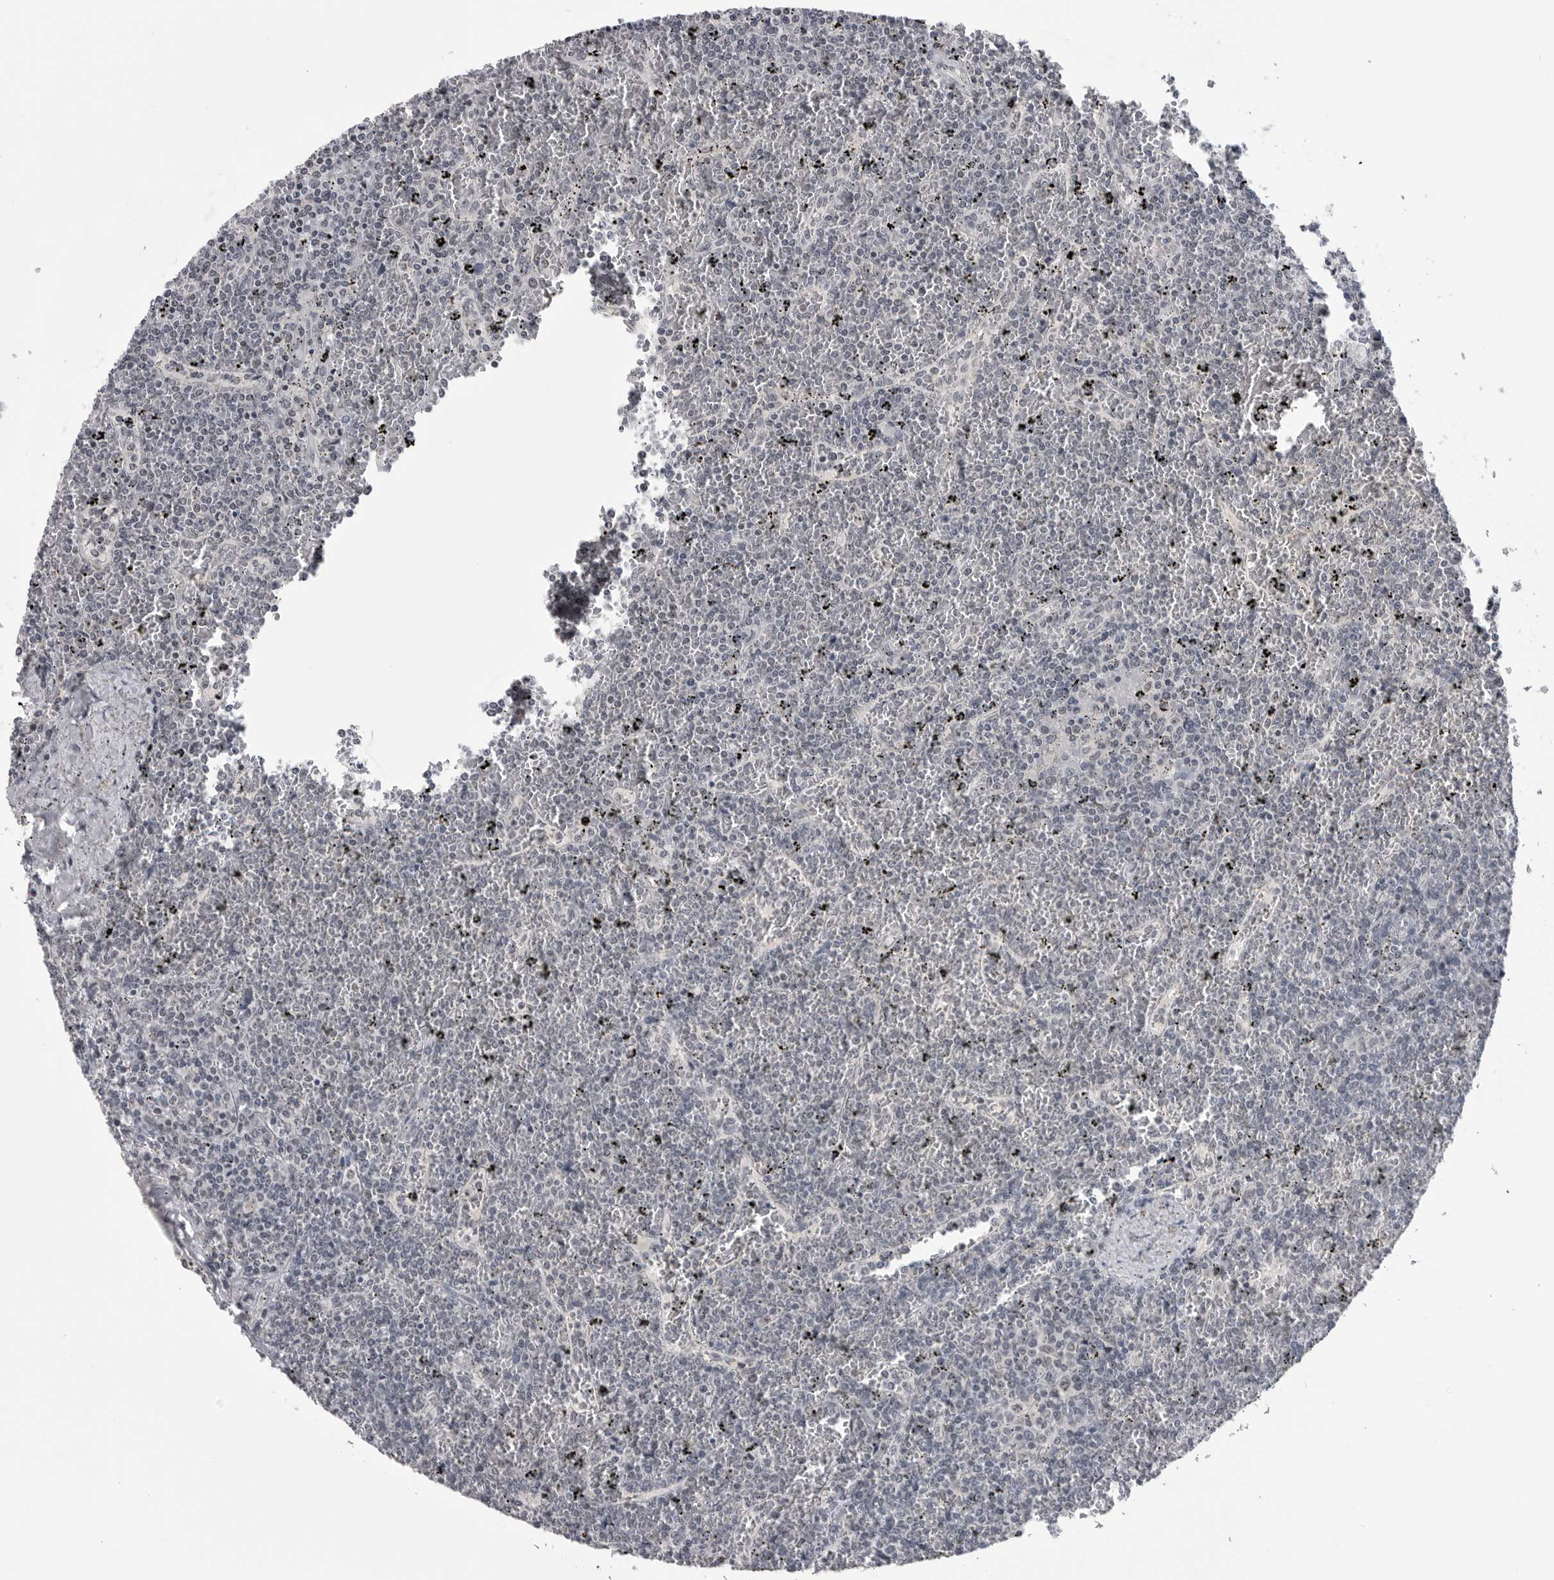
{"staining": {"intensity": "negative", "quantity": "none", "location": "none"}, "tissue": "lymphoma", "cell_type": "Tumor cells", "image_type": "cancer", "snomed": [{"axis": "morphology", "description": "Malignant lymphoma, non-Hodgkin's type, Low grade"}, {"axis": "topography", "description": "Spleen"}], "caption": "DAB immunohistochemical staining of human malignant lymphoma, non-Hodgkin's type (low-grade) demonstrates no significant expression in tumor cells.", "gene": "DLG2", "patient": {"sex": "female", "age": 19}}